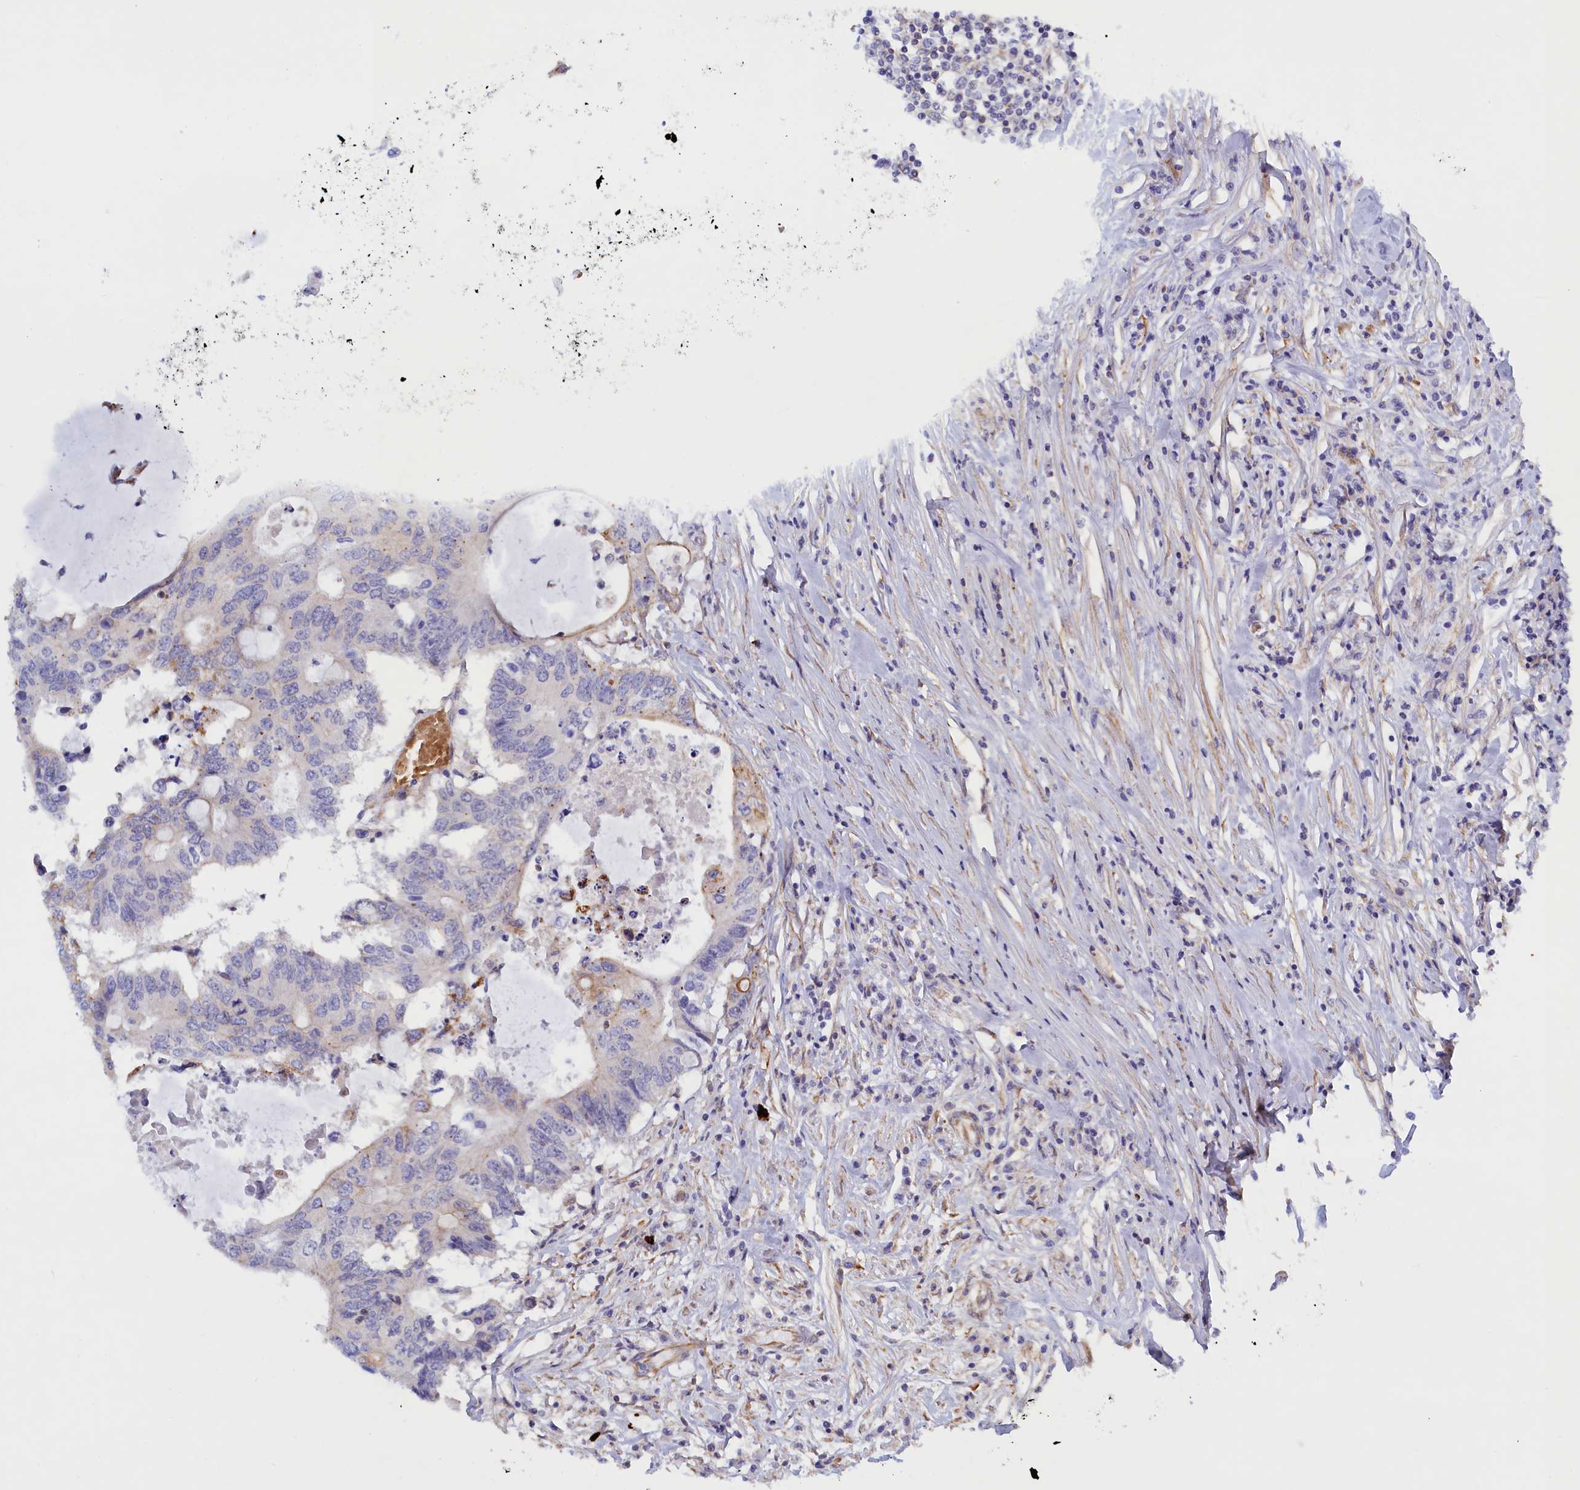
{"staining": {"intensity": "negative", "quantity": "none", "location": "none"}, "tissue": "colorectal cancer", "cell_type": "Tumor cells", "image_type": "cancer", "snomed": [{"axis": "morphology", "description": "Adenocarcinoma, NOS"}, {"axis": "topography", "description": "Colon"}], "caption": "This is an IHC image of colorectal adenocarcinoma. There is no positivity in tumor cells.", "gene": "ABCC12", "patient": {"sex": "male", "age": 71}}